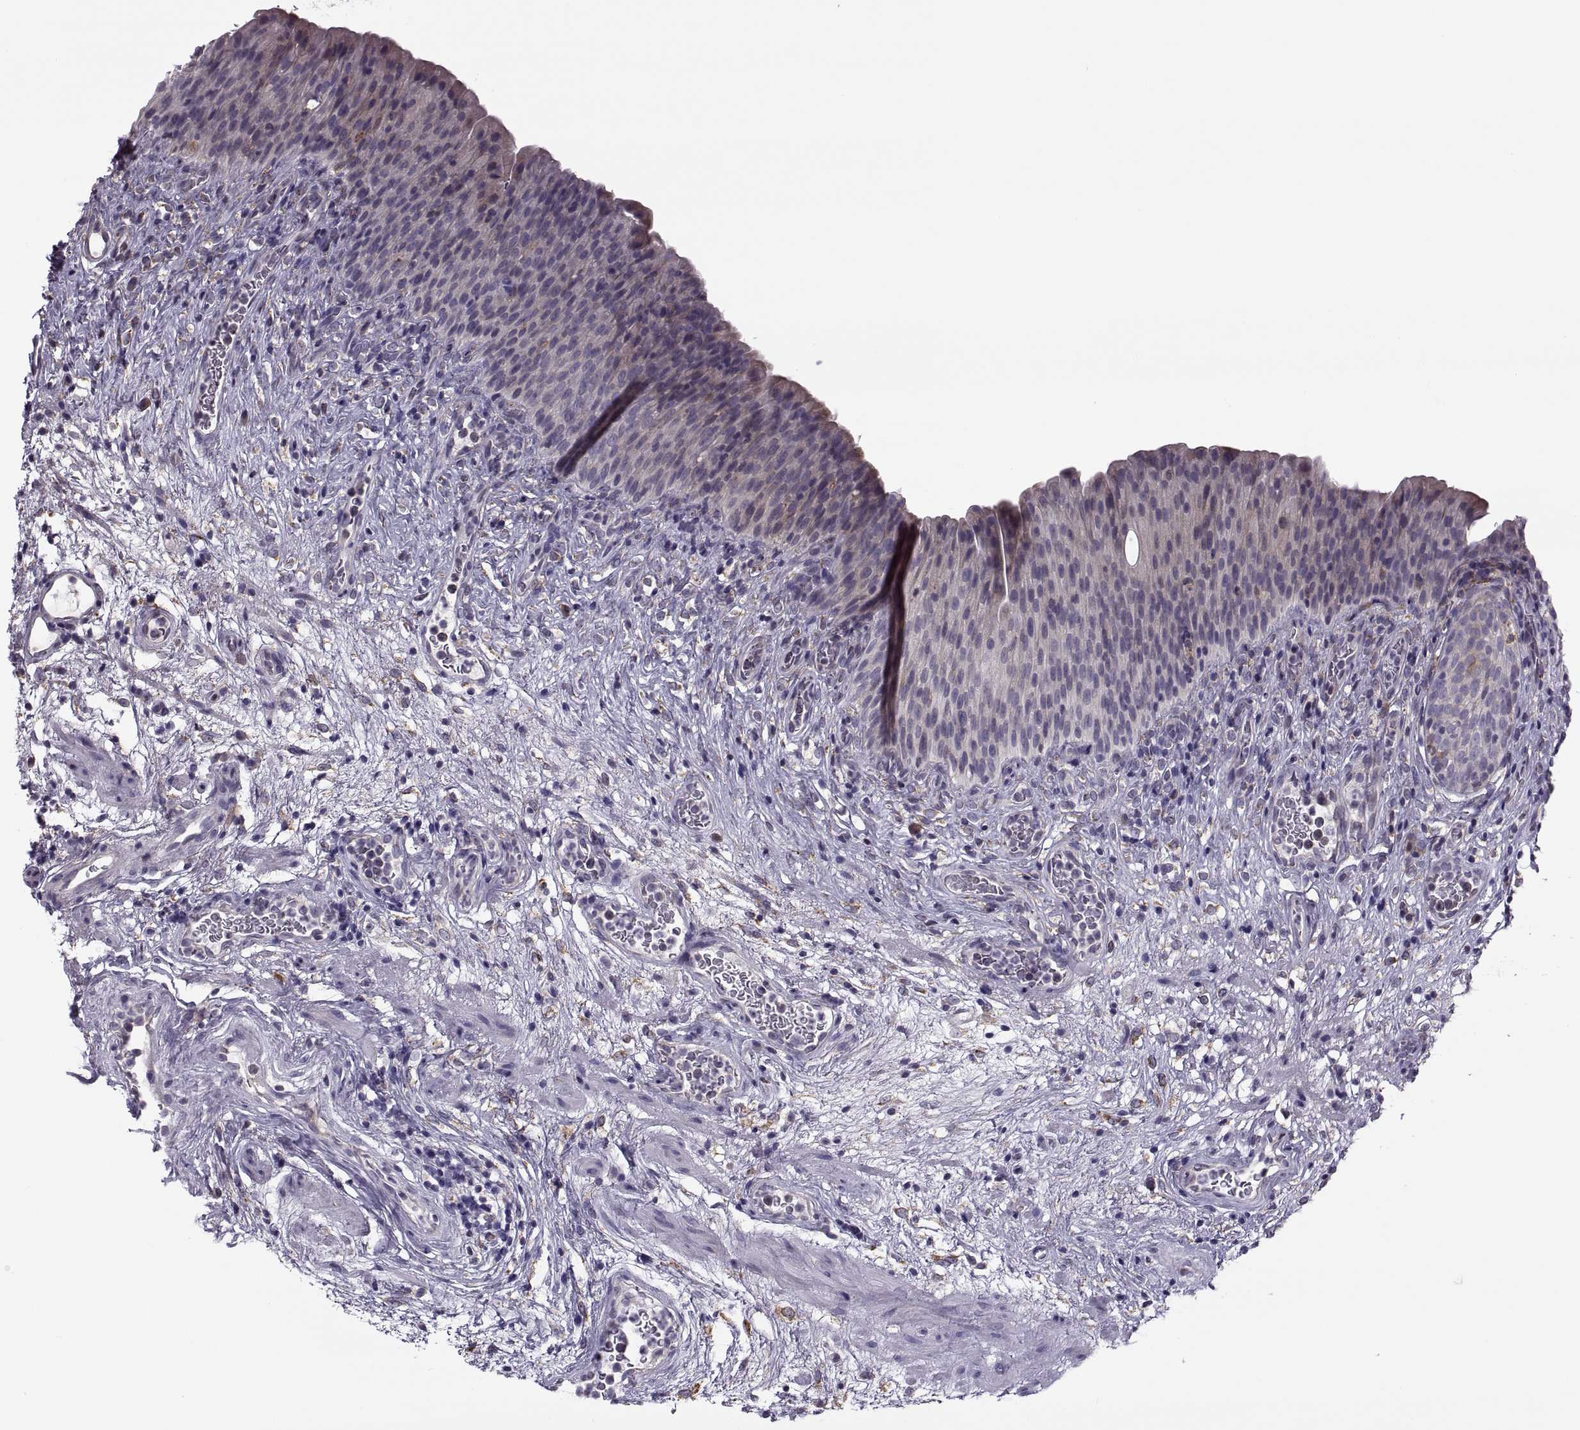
{"staining": {"intensity": "weak", "quantity": "<25%", "location": "cytoplasmic/membranous"}, "tissue": "urinary bladder", "cell_type": "Urothelial cells", "image_type": "normal", "snomed": [{"axis": "morphology", "description": "Normal tissue, NOS"}, {"axis": "topography", "description": "Urinary bladder"}], "caption": "A photomicrograph of urinary bladder stained for a protein demonstrates no brown staining in urothelial cells. The staining was performed using DAB to visualize the protein expression in brown, while the nuclei were stained in blue with hematoxylin (Magnification: 20x).", "gene": "LETM2", "patient": {"sex": "male", "age": 76}}